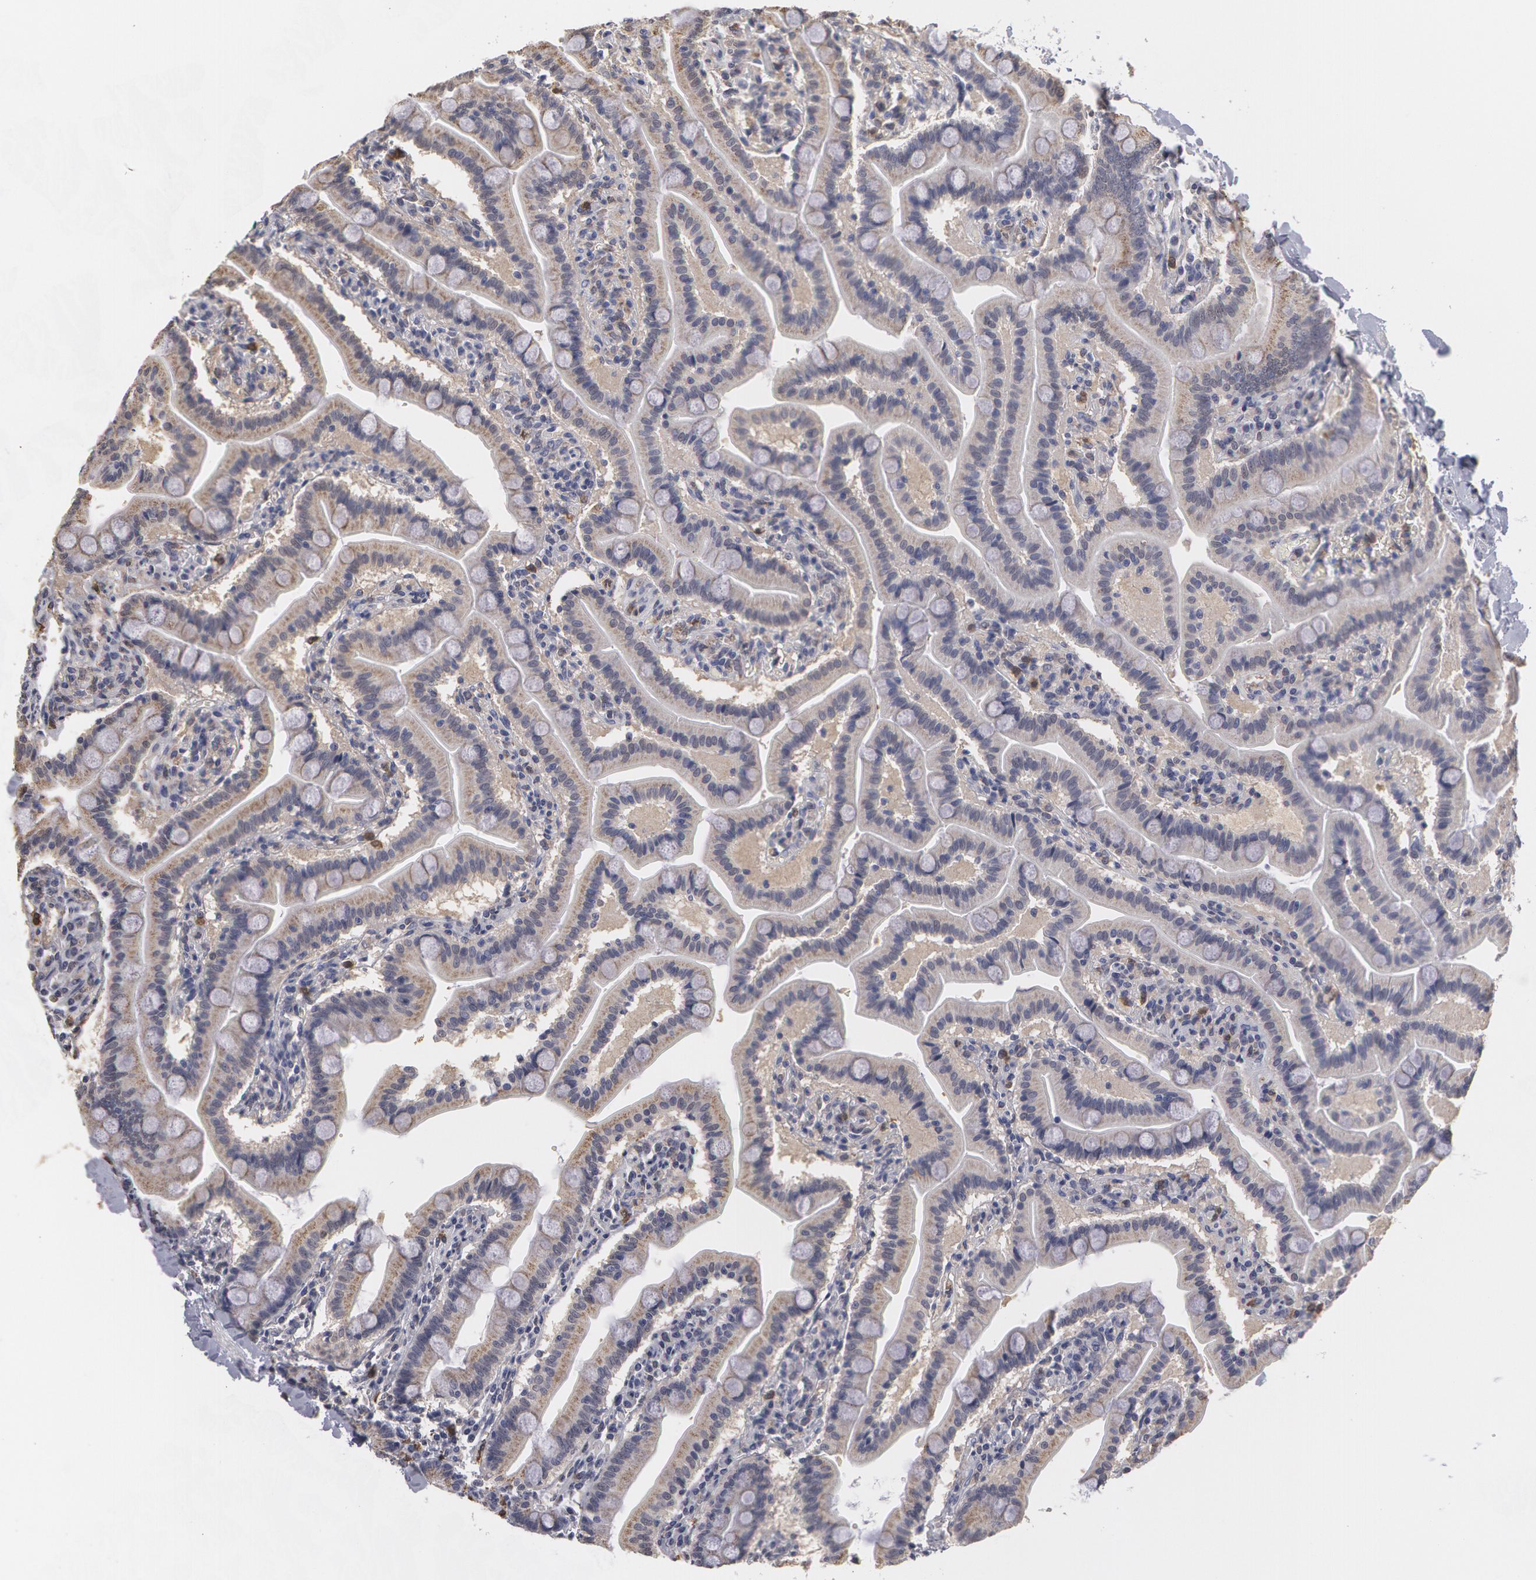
{"staining": {"intensity": "weak", "quantity": "25%-75%", "location": "cytoplasmic/membranous"}, "tissue": "duodenum", "cell_type": "Glandular cells", "image_type": "normal", "snomed": [{"axis": "morphology", "description": "Normal tissue, NOS"}, {"axis": "topography", "description": "Duodenum"}], "caption": "The image displays a brown stain indicating the presence of a protein in the cytoplasmic/membranous of glandular cells in duodenum. (IHC, brightfield microscopy, high magnification).", "gene": "CAT", "patient": {"sex": "female", "age": 77}}